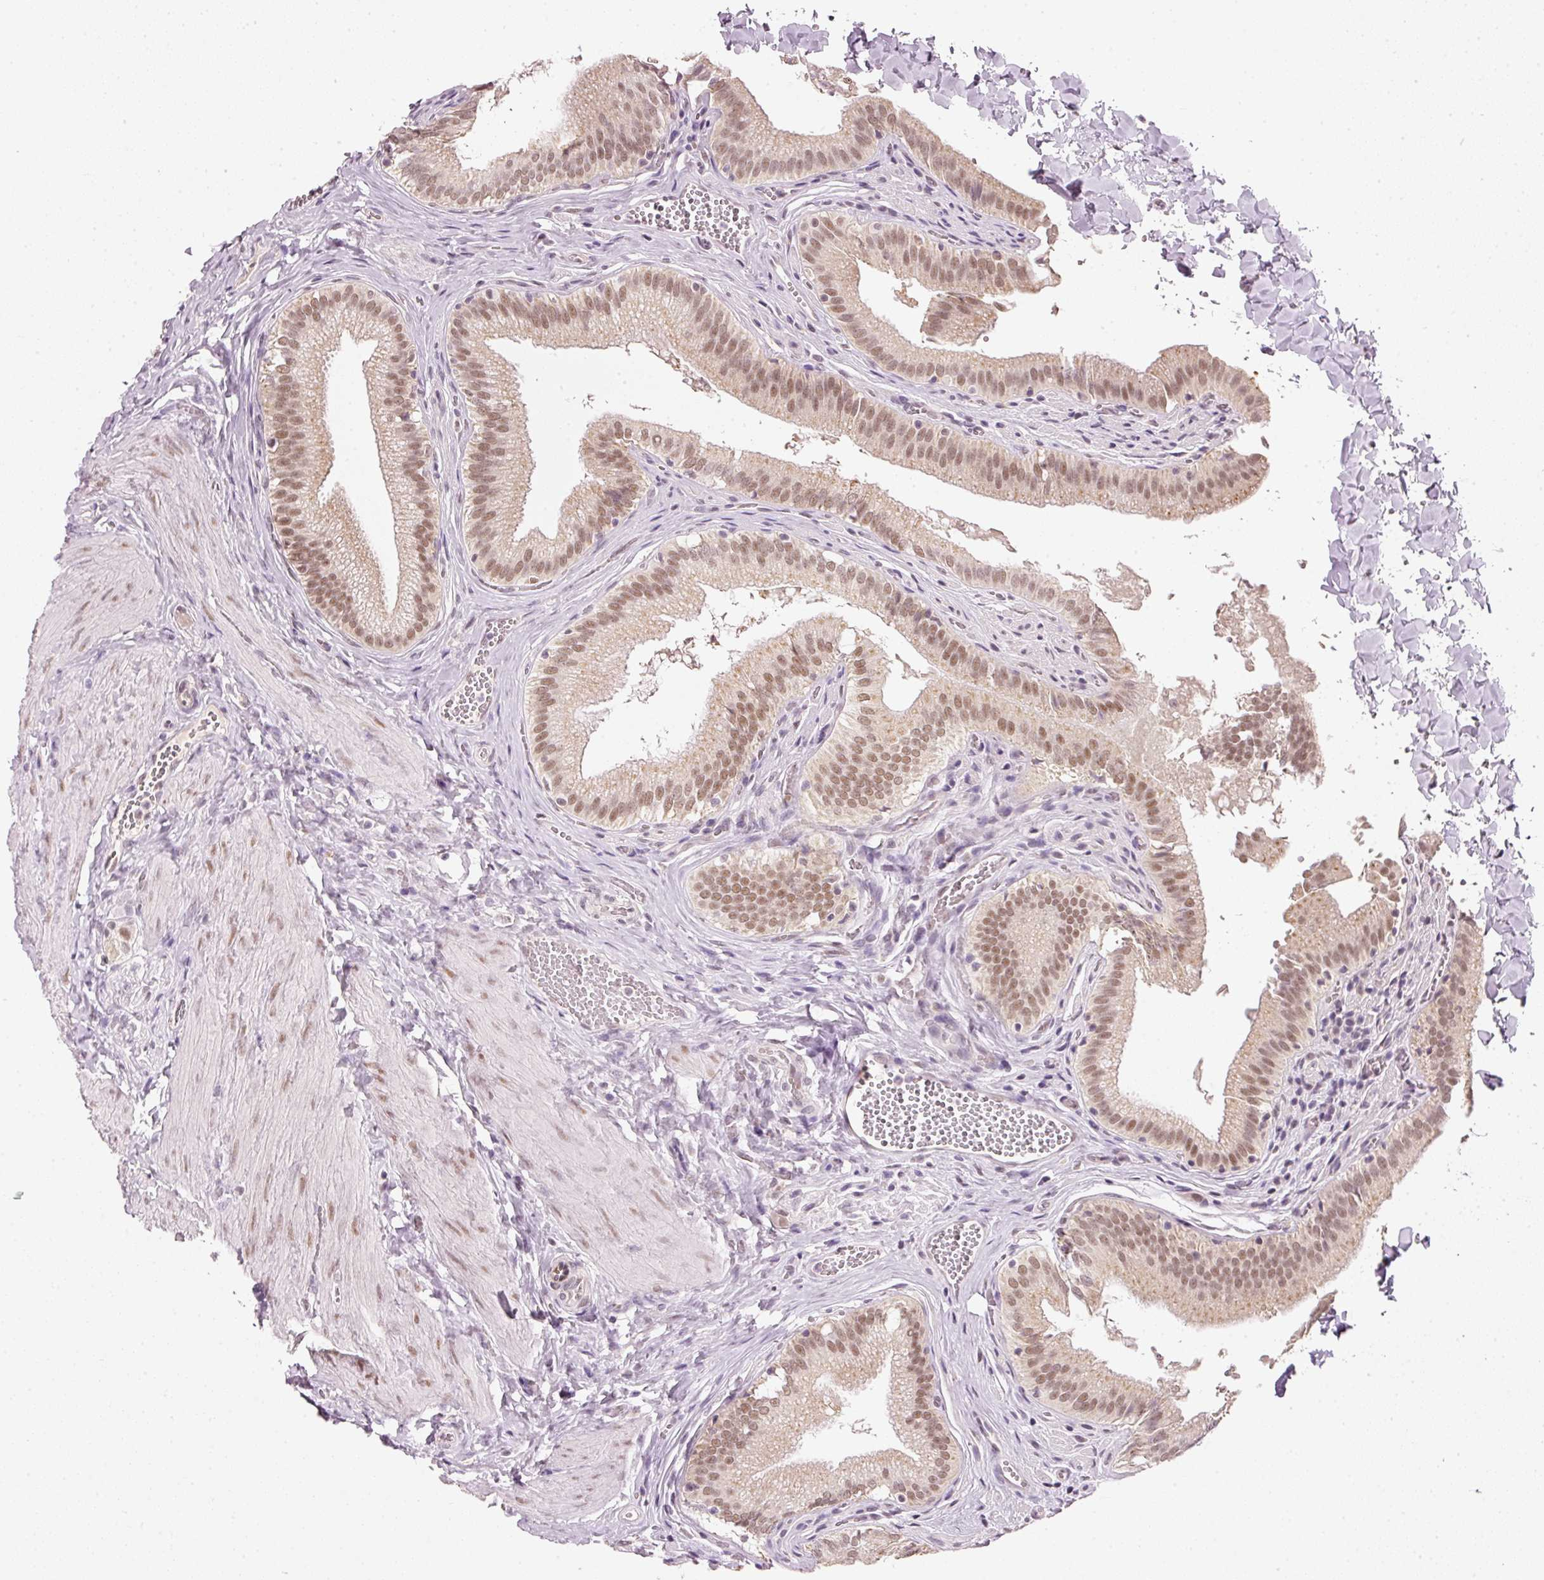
{"staining": {"intensity": "moderate", "quantity": ">75%", "location": "nuclear"}, "tissue": "gallbladder", "cell_type": "Glandular cells", "image_type": "normal", "snomed": [{"axis": "morphology", "description": "Normal tissue, NOS"}, {"axis": "topography", "description": "Gallbladder"}, {"axis": "topography", "description": "Peripheral nerve tissue"}], "caption": "A photomicrograph of human gallbladder stained for a protein shows moderate nuclear brown staining in glandular cells. The staining is performed using DAB (3,3'-diaminobenzidine) brown chromogen to label protein expression. The nuclei are counter-stained blue using hematoxylin.", "gene": "FSTL3", "patient": {"sex": "male", "age": 17}}